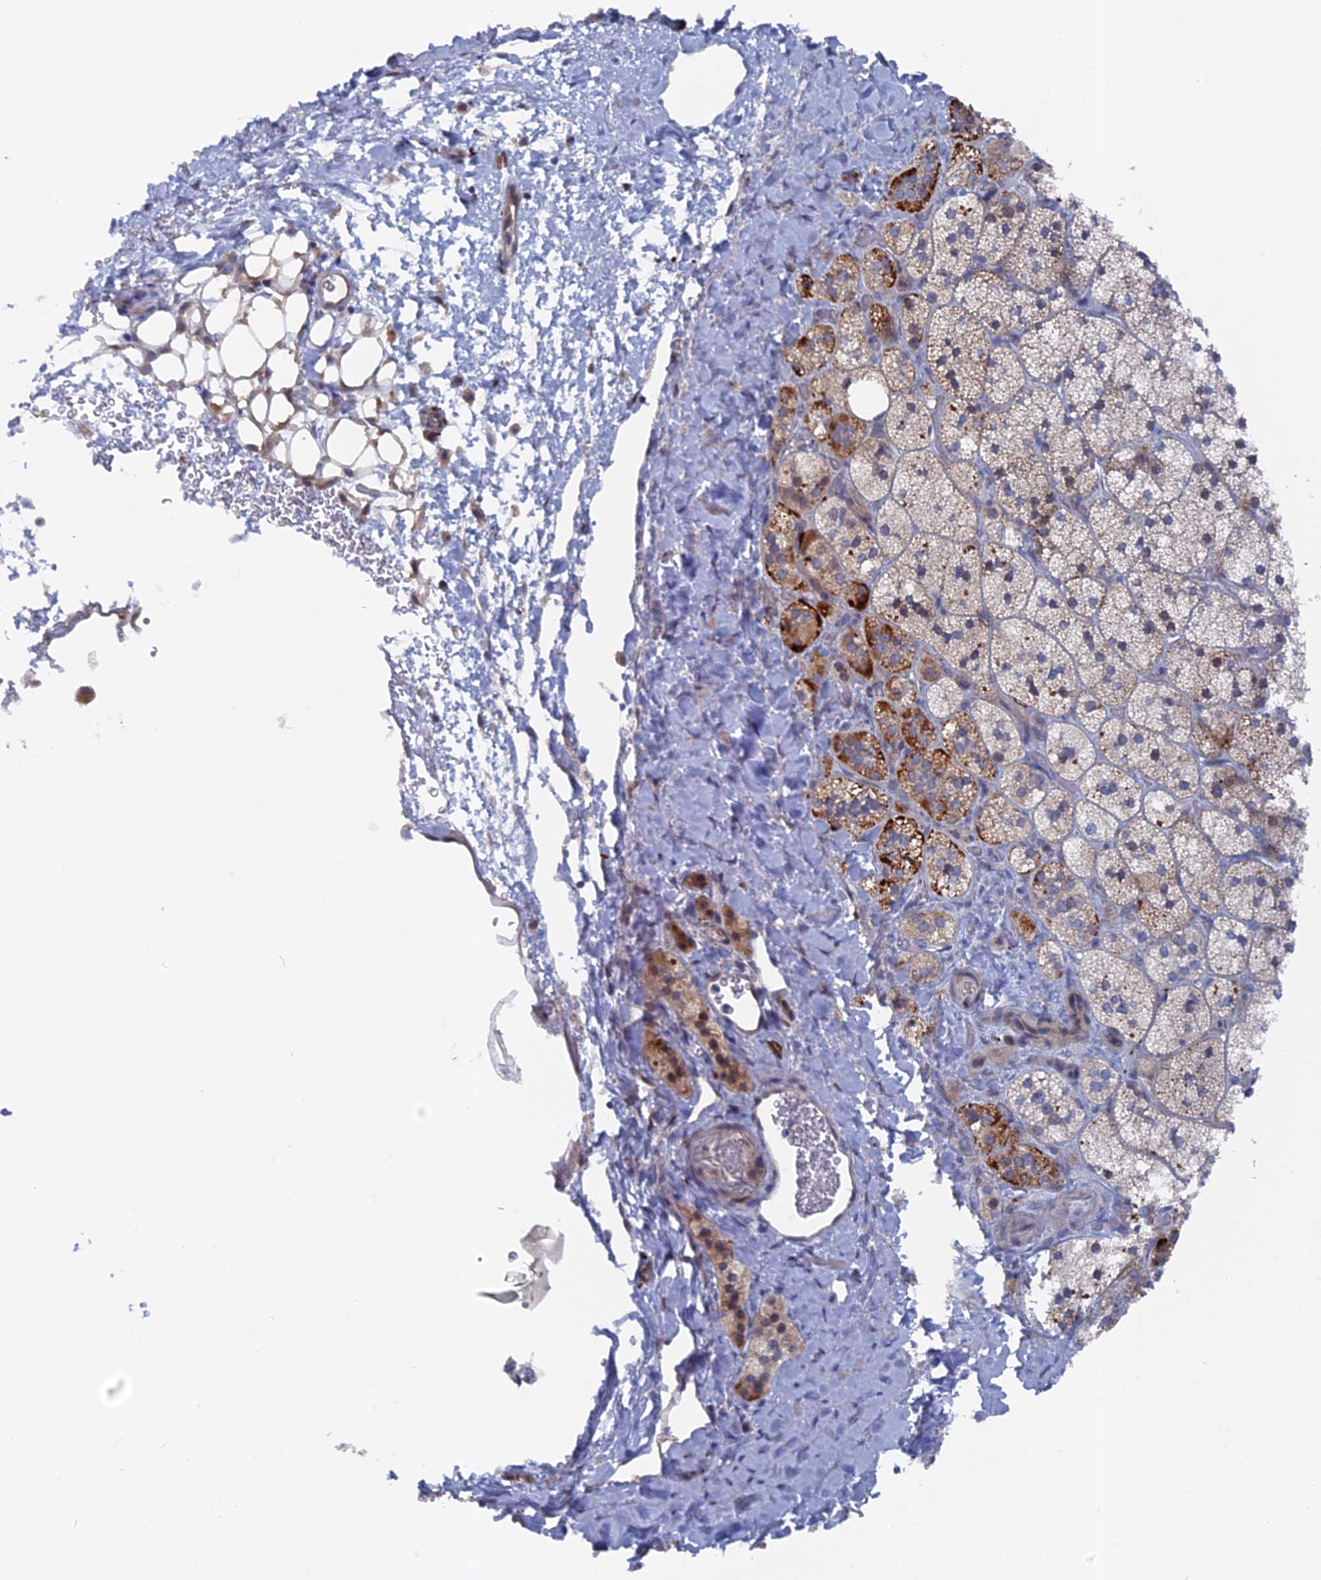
{"staining": {"intensity": "moderate", "quantity": "25%-75%", "location": "cytoplasmic/membranous"}, "tissue": "adrenal gland", "cell_type": "Glandular cells", "image_type": "normal", "snomed": [{"axis": "morphology", "description": "Normal tissue, NOS"}, {"axis": "topography", "description": "Adrenal gland"}], "caption": "Immunohistochemistry (IHC) of benign human adrenal gland displays medium levels of moderate cytoplasmic/membranous staining in about 25%-75% of glandular cells.", "gene": "TMEM161A", "patient": {"sex": "male", "age": 61}}